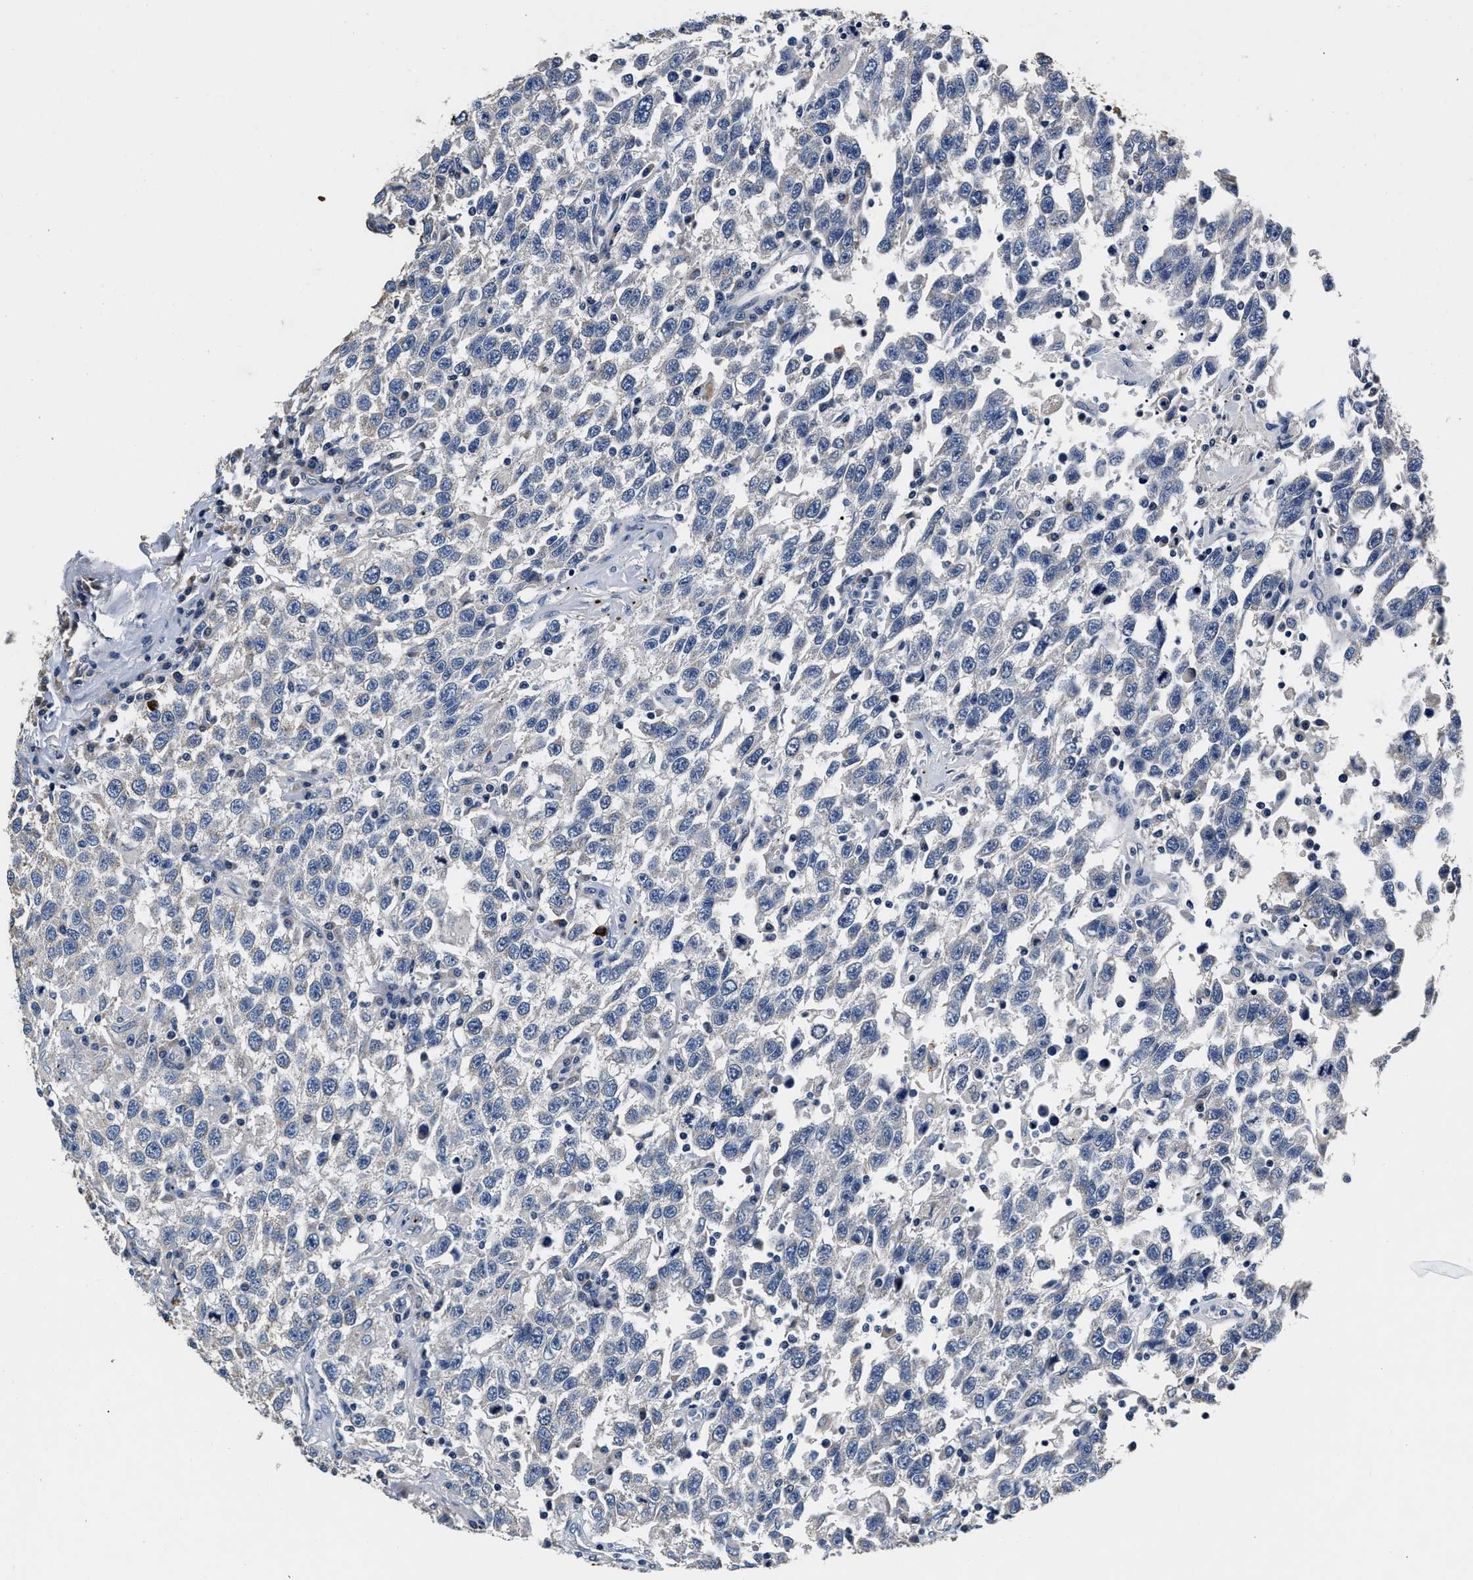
{"staining": {"intensity": "negative", "quantity": "none", "location": "none"}, "tissue": "testis cancer", "cell_type": "Tumor cells", "image_type": "cancer", "snomed": [{"axis": "morphology", "description": "Seminoma, NOS"}, {"axis": "topography", "description": "Testis"}], "caption": "IHC image of neoplastic tissue: testis cancer stained with DAB (3,3'-diaminobenzidine) shows no significant protein positivity in tumor cells.", "gene": "ABCG8", "patient": {"sex": "male", "age": 41}}